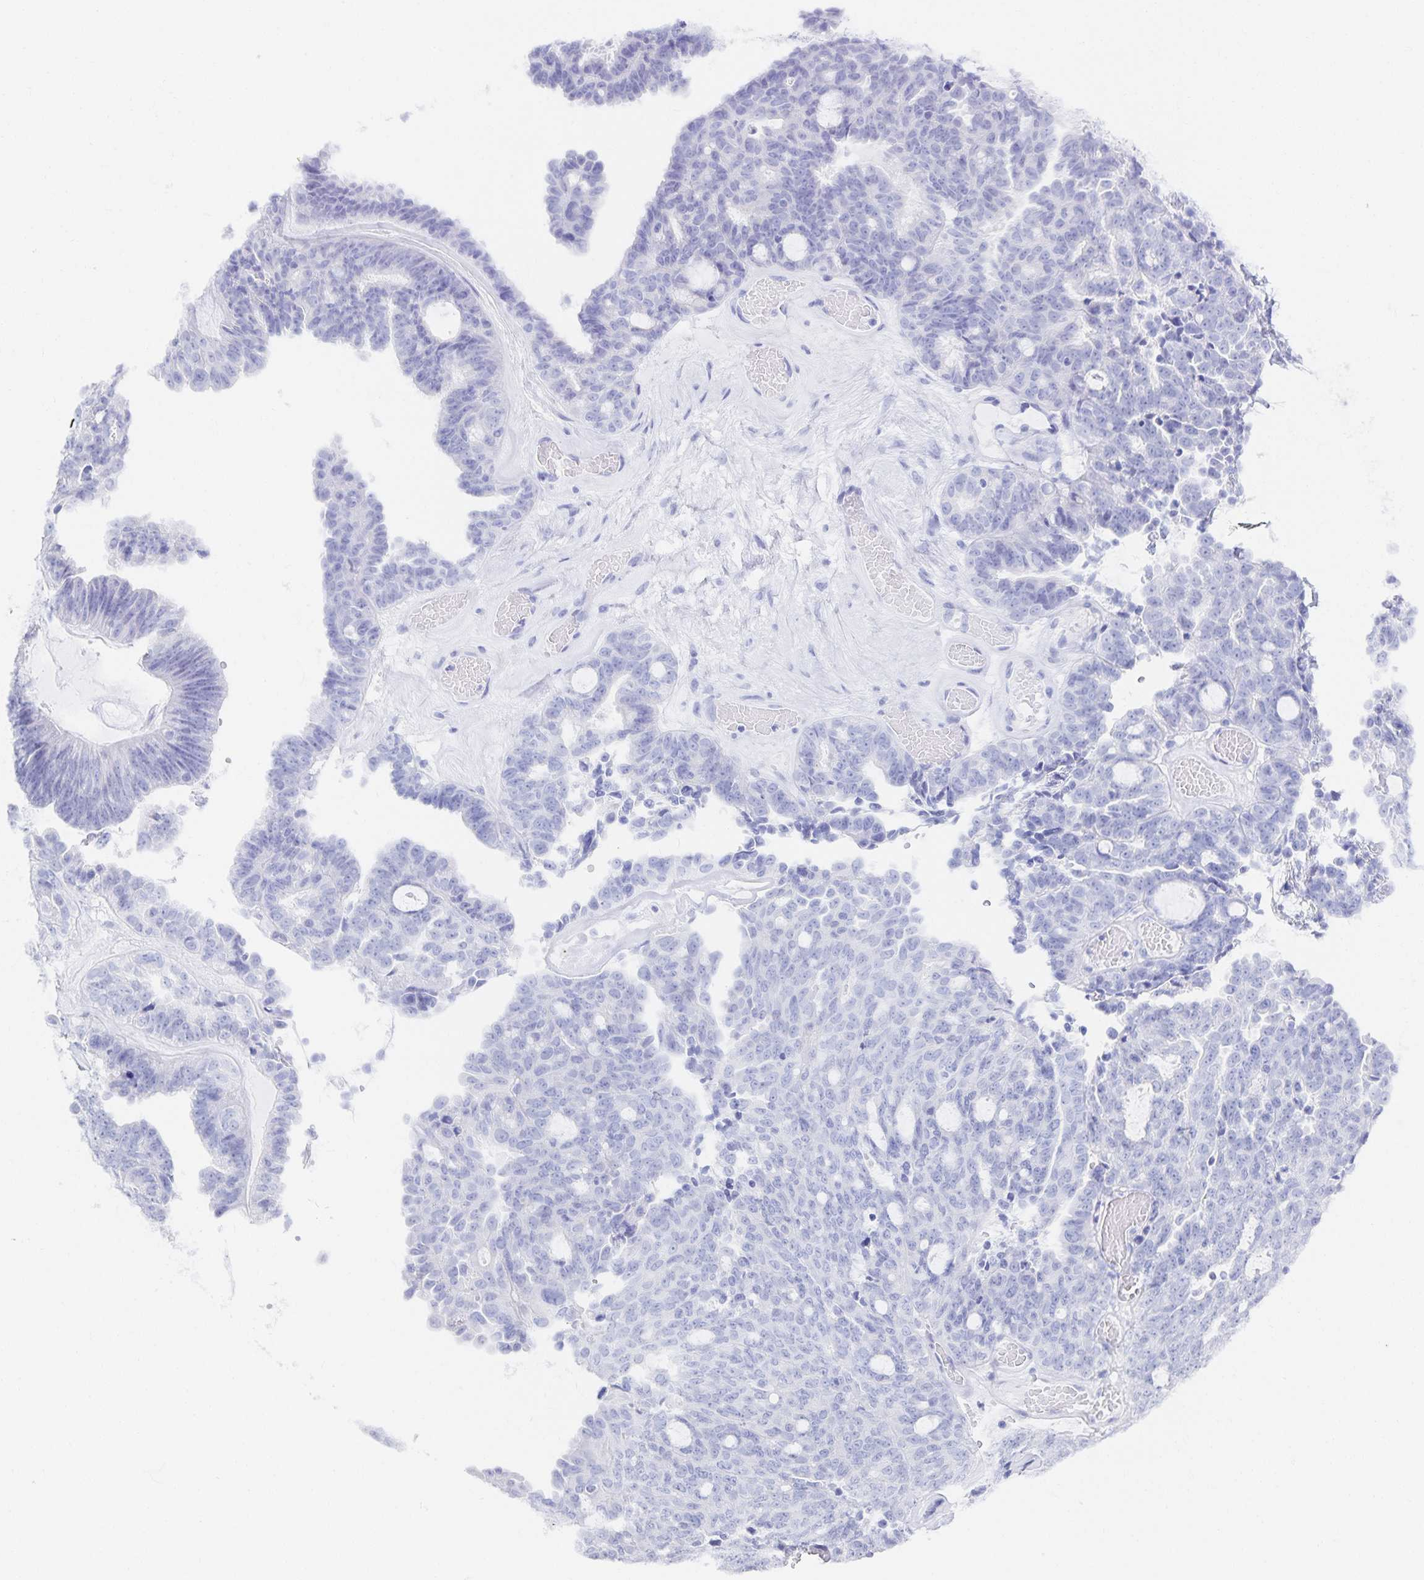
{"staining": {"intensity": "negative", "quantity": "none", "location": "none"}, "tissue": "ovarian cancer", "cell_type": "Tumor cells", "image_type": "cancer", "snomed": [{"axis": "morphology", "description": "Cystadenocarcinoma, serous, NOS"}, {"axis": "topography", "description": "Ovary"}], "caption": "Human ovarian cancer stained for a protein using immunohistochemistry exhibits no expression in tumor cells.", "gene": "SNTN", "patient": {"sex": "female", "age": 71}}